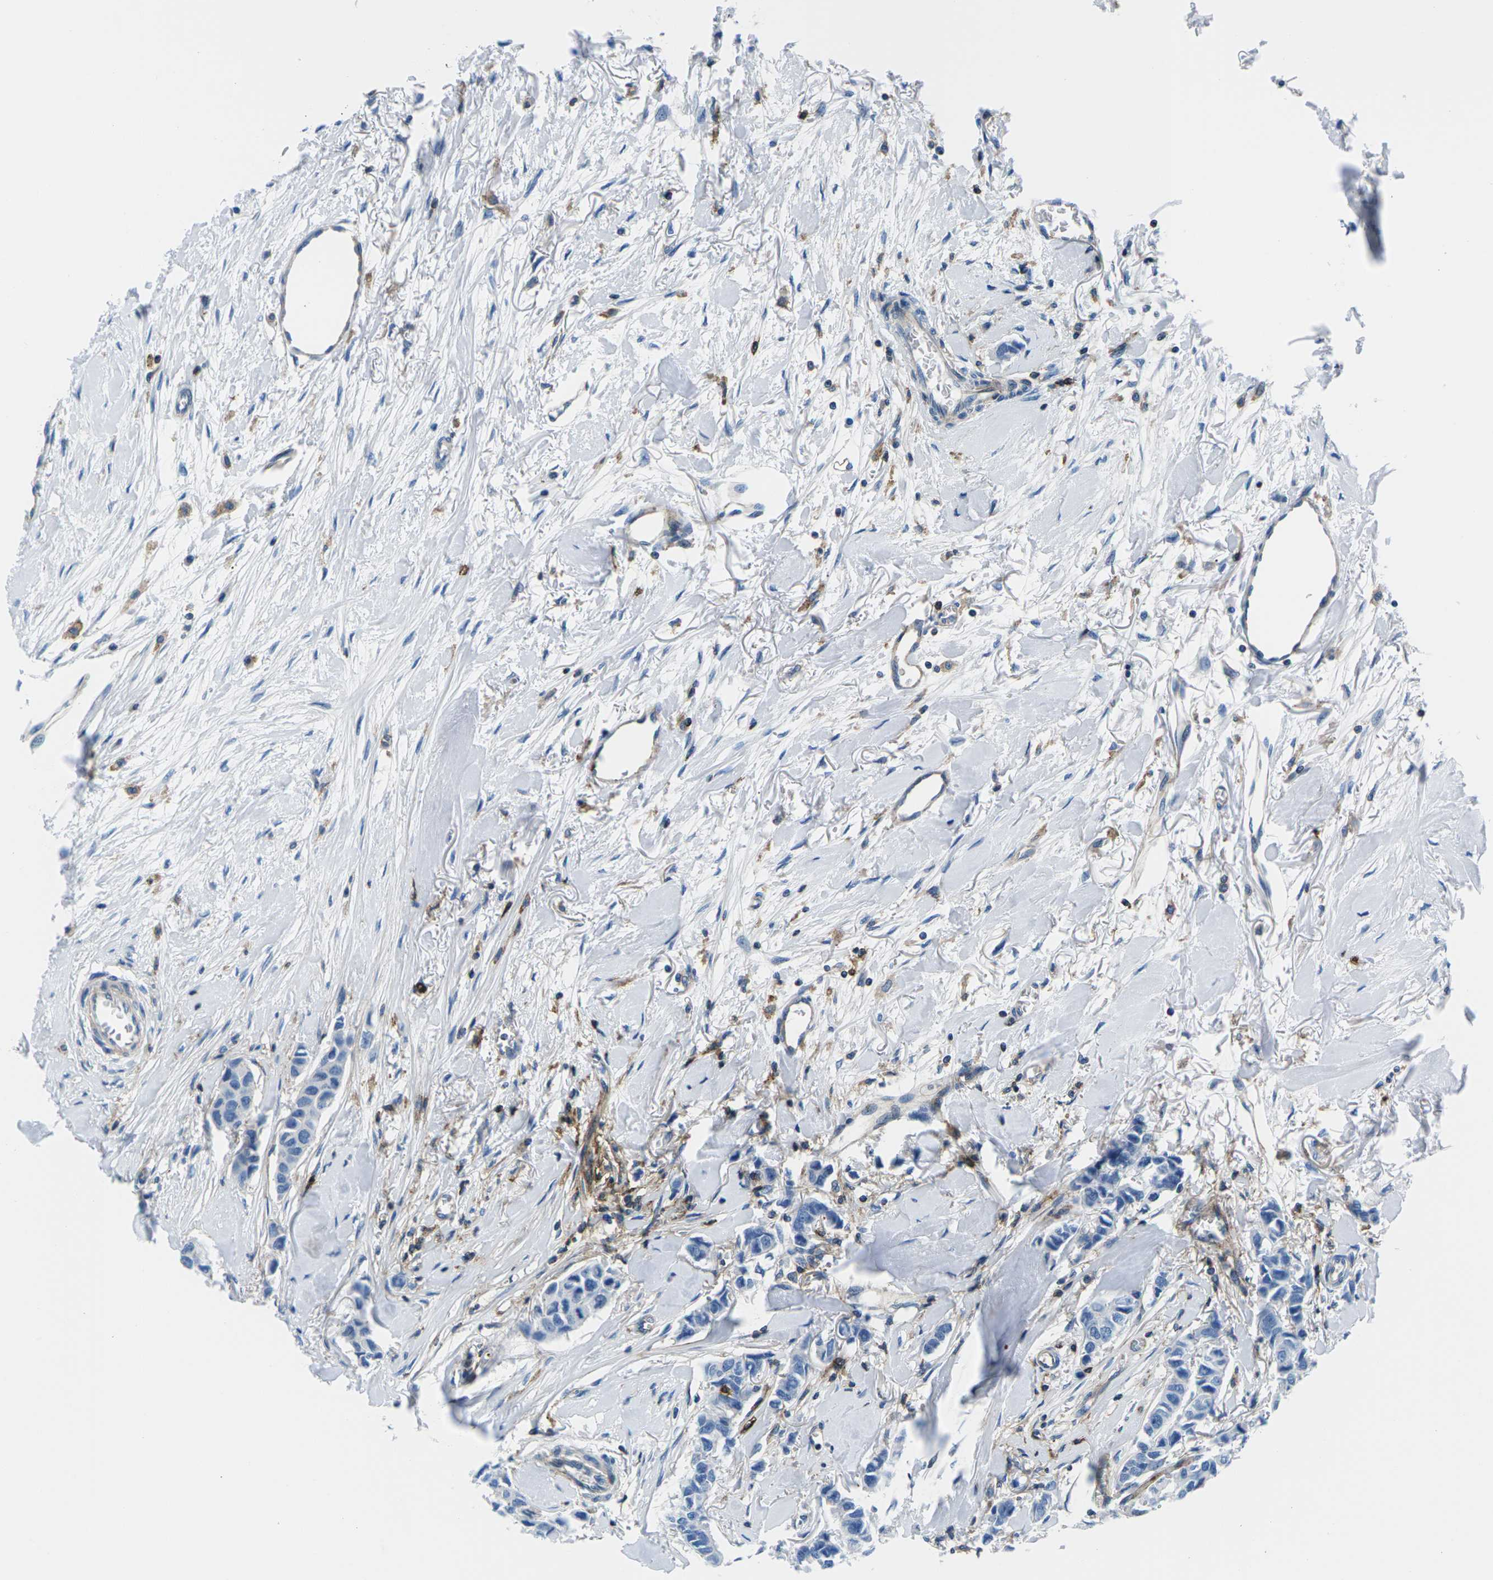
{"staining": {"intensity": "negative", "quantity": "none", "location": "none"}, "tissue": "breast cancer", "cell_type": "Tumor cells", "image_type": "cancer", "snomed": [{"axis": "morphology", "description": "Duct carcinoma"}, {"axis": "topography", "description": "Breast"}], "caption": "A high-resolution image shows immunohistochemistry staining of breast infiltrating ductal carcinoma, which shows no significant positivity in tumor cells.", "gene": "SOCS4", "patient": {"sex": "female", "age": 80}}